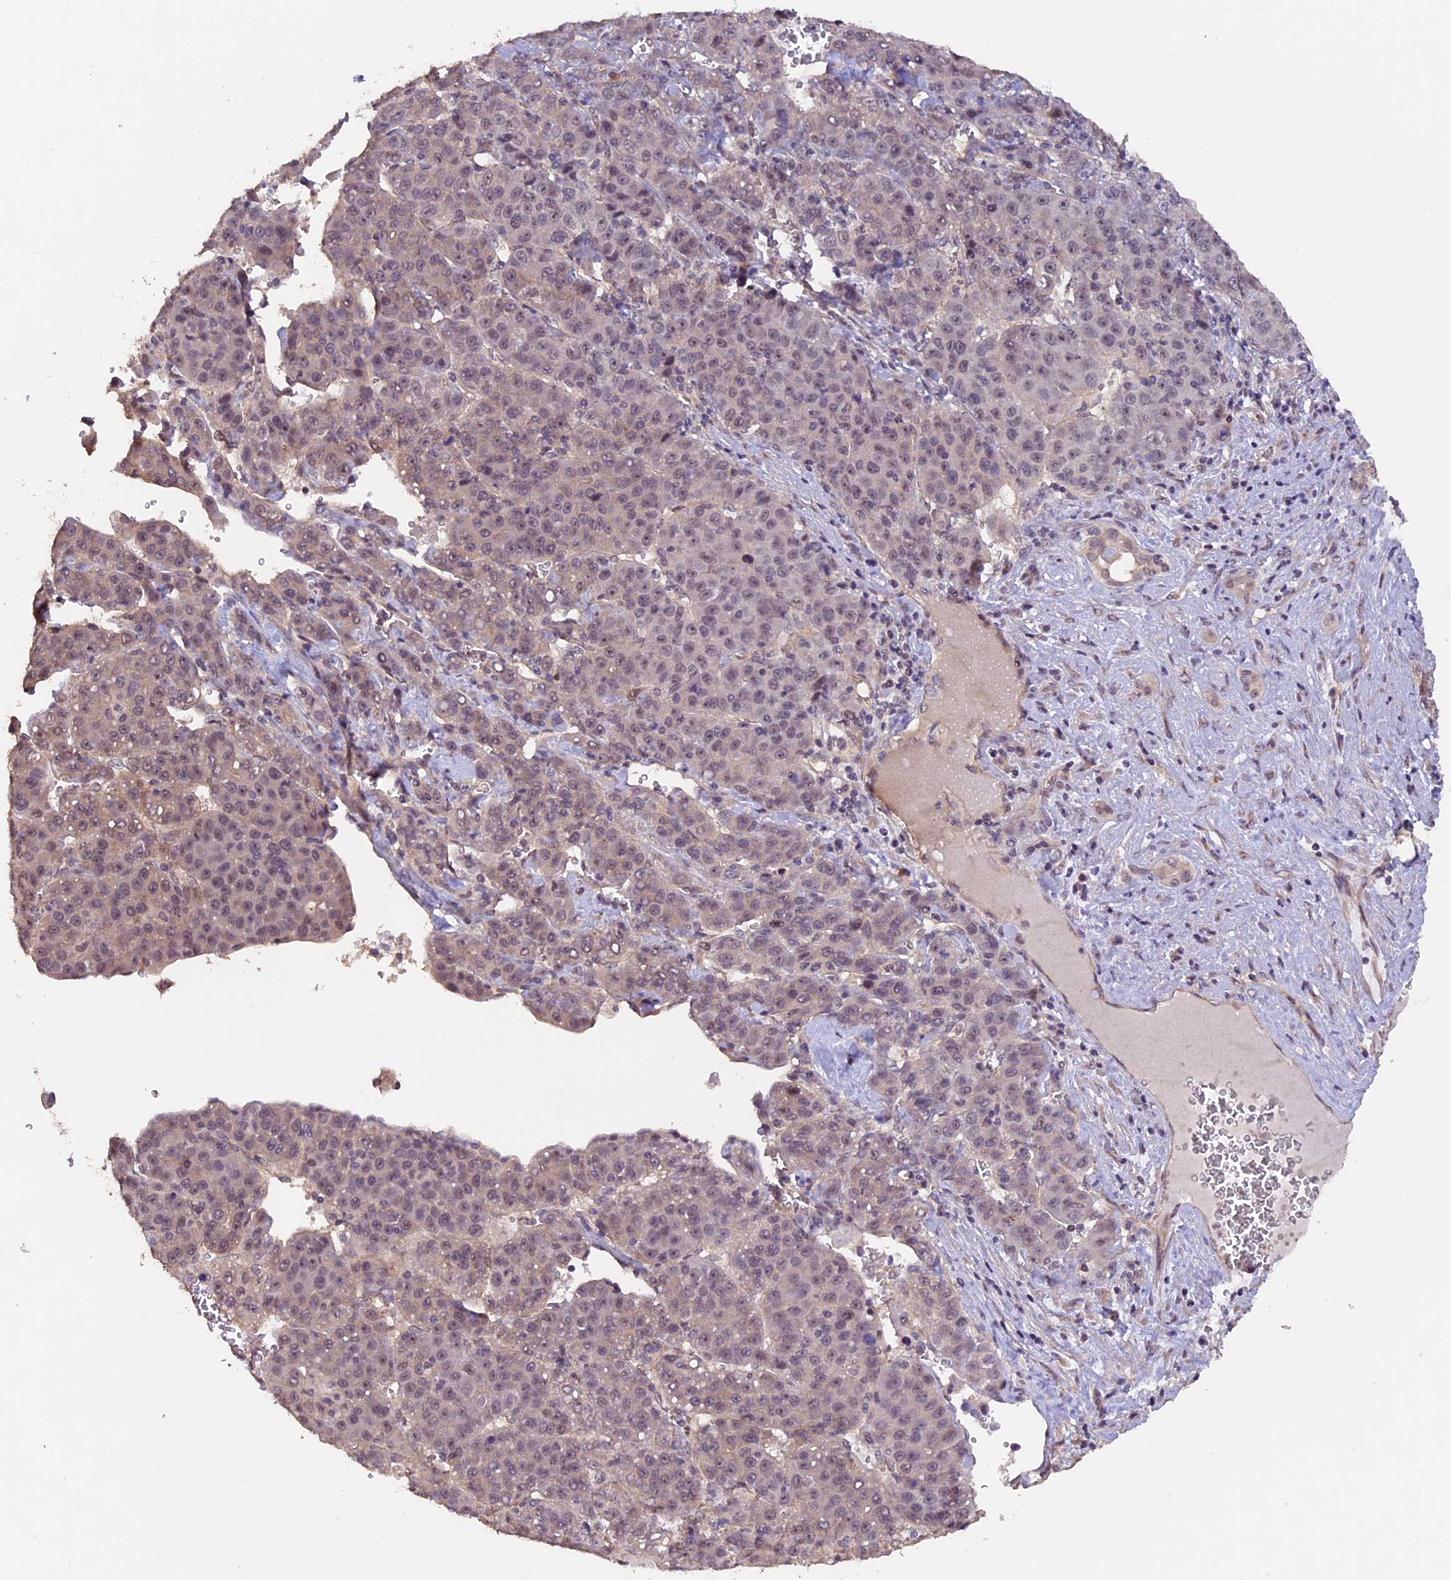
{"staining": {"intensity": "weak", "quantity": "<25%", "location": "cytoplasmic/membranous"}, "tissue": "liver cancer", "cell_type": "Tumor cells", "image_type": "cancer", "snomed": [{"axis": "morphology", "description": "Carcinoma, Hepatocellular, NOS"}, {"axis": "topography", "description": "Liver"}], "caption": "The immunohistochemistry (IHC) micrograph has no significant staining in tumor cells of hepatocellular carcinoma (liver) tissue.", "gene": "GNB5", "patient": {"sex": "female", "age": 53}}